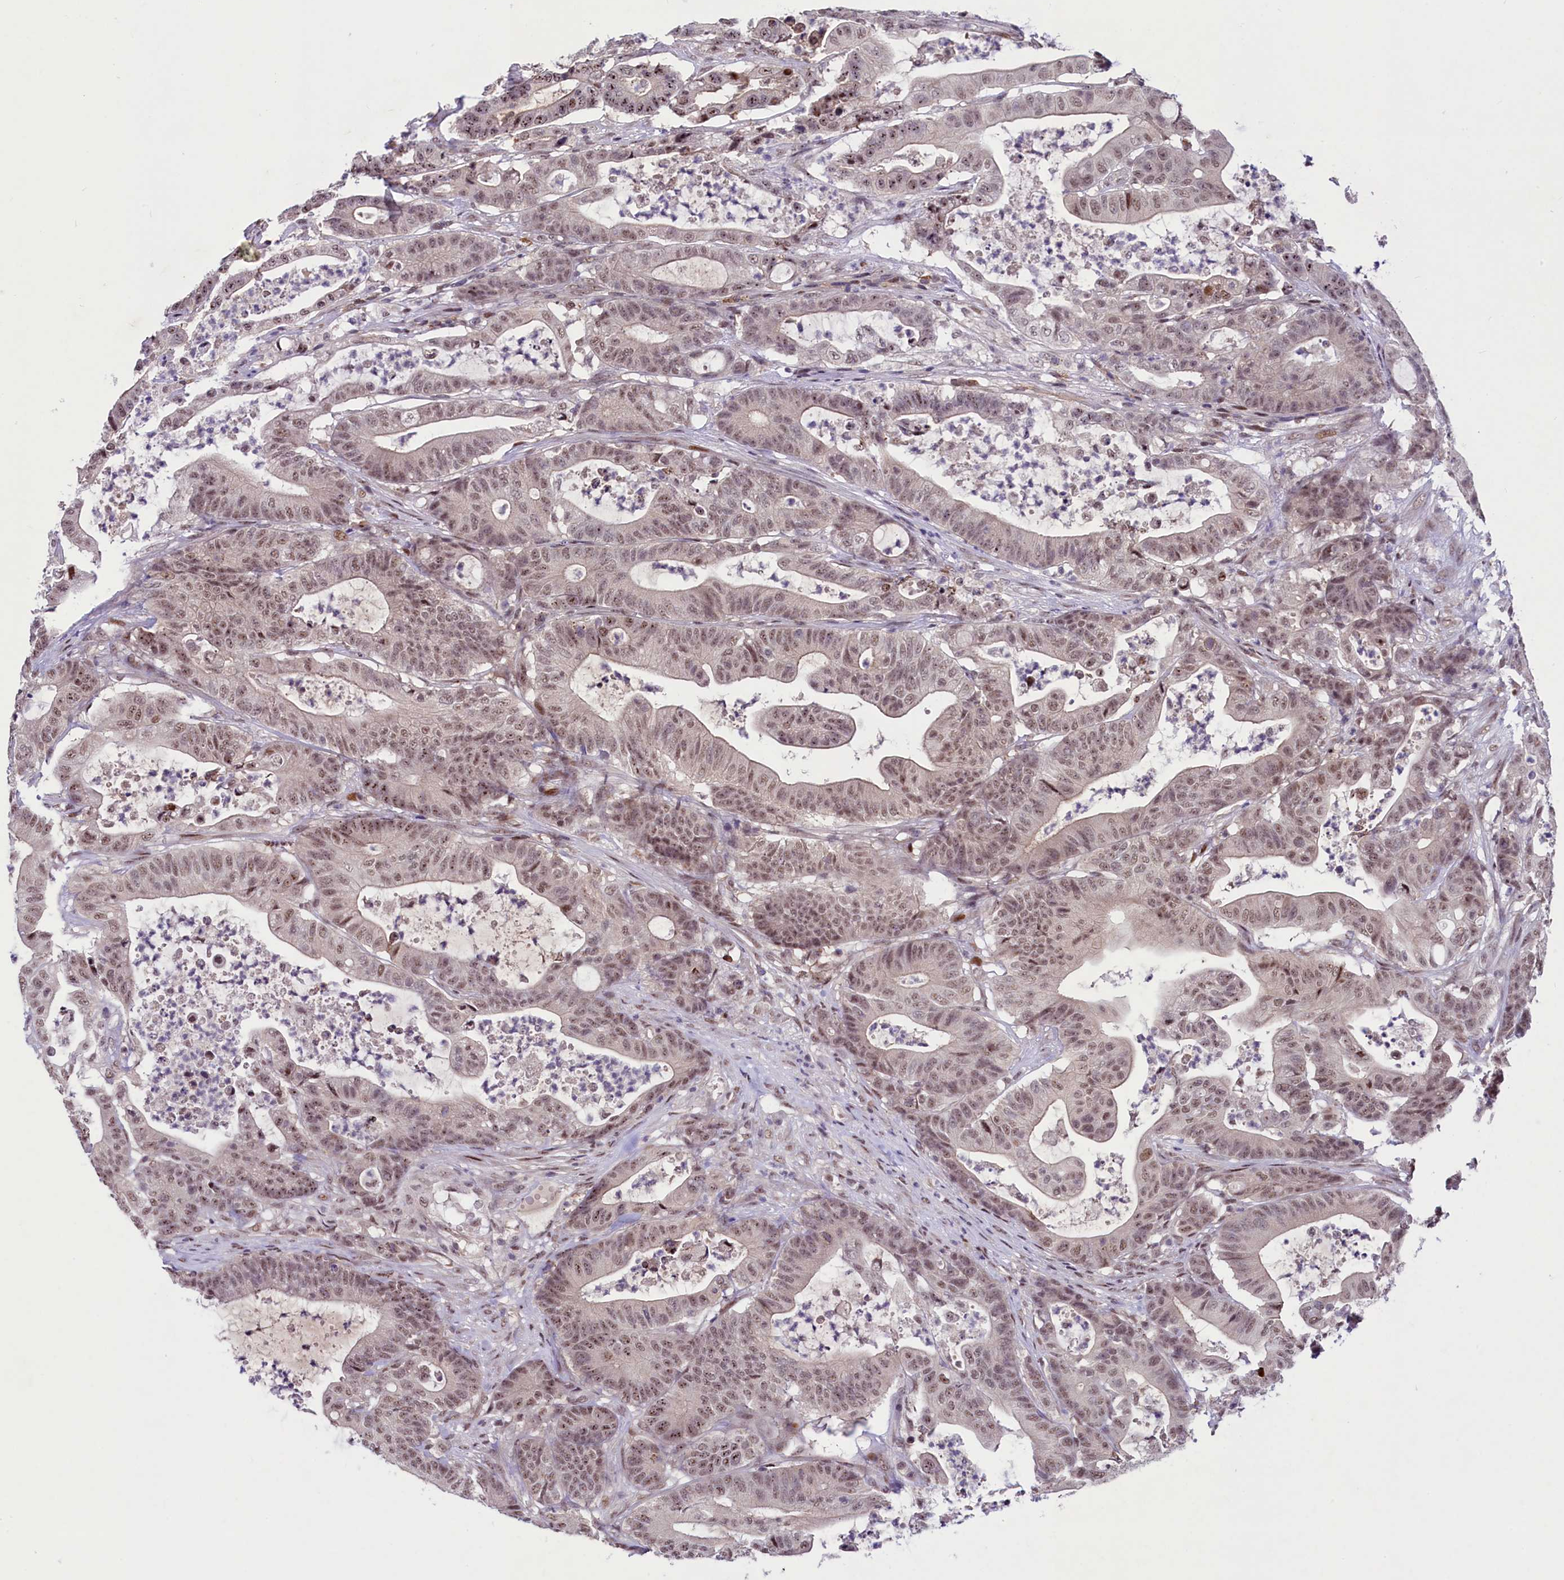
{"staining": {"intensity": "moderate", "quantity": ">75%", "location": "nuclear"}, "tissue": "colorectal cancer", "cell_type": "Tumor cells", "image_type": "cancer", "snomed": [{"axis": "morphology", "description": "Adenocarcinoma, NOS"}, {"axis": "topography", "description": "Colon"}], "caption": "Human colorectal adenocarcinoma stained with a brown dye shows moderate nuclear positive expression in about >75% of tumor cells.", "gene": "ANKS3", "patient": {"sex": "female", "age": 84}}